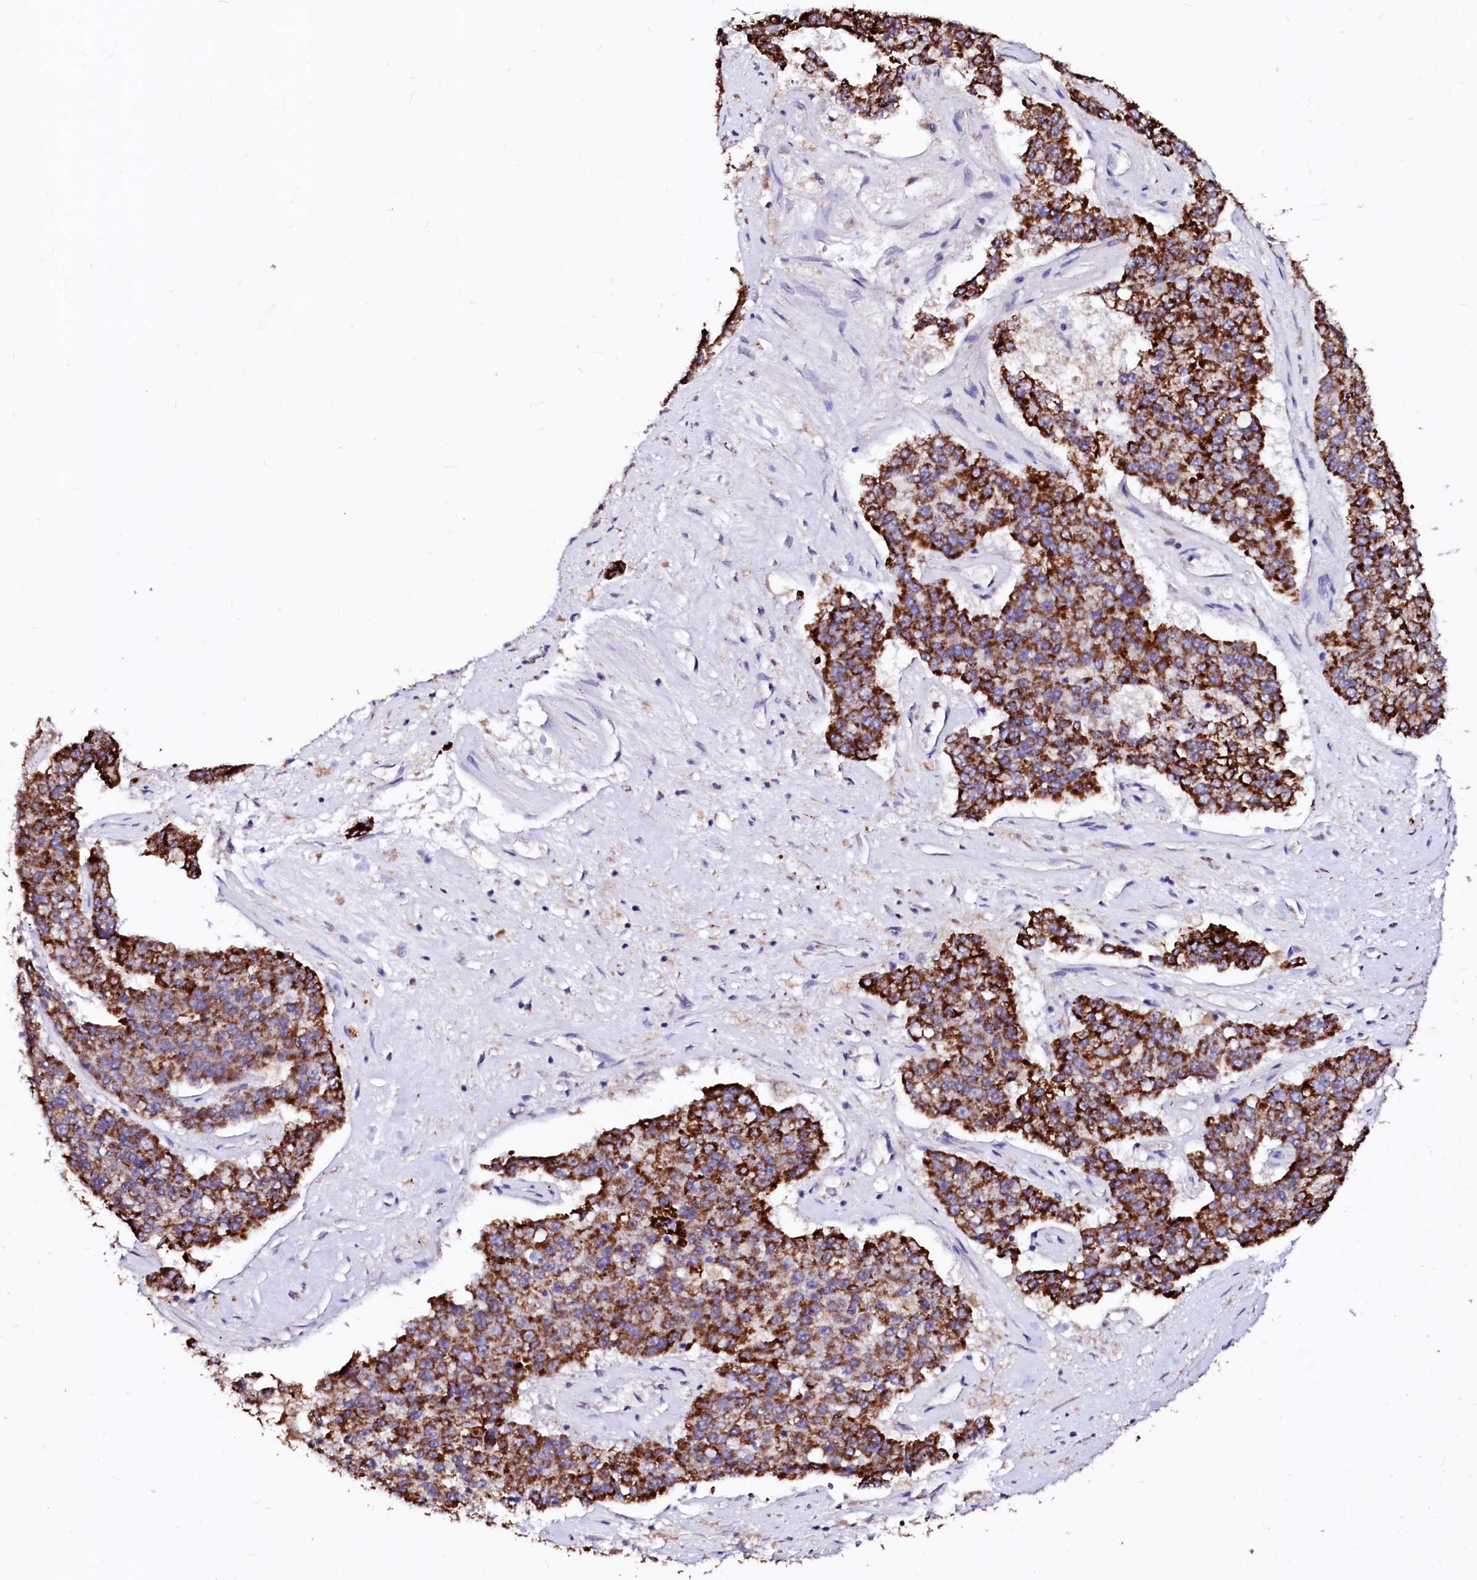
{"staining": {"intensity": "strong", "quantity": ">75%", "location": "cytoplasmic/membranous"}, "tissue": "pancreatic cancer", "cell_type": "Tumor cells", "image_type": "cancer", "snomed": [{"axis": "morphology", "description": "Adenocarcinoma, NOS"}, {"axis": "topography", "description": "Pancreas"}], "caption": "The micrograph displays a brown stain indicating the presence of a protein in the cytoplasmic/membranous of tumor cells in adenocarcinoma (pancreatic).", "gene": "MAOB", "patient": {"sex": "male", "age": 50}}